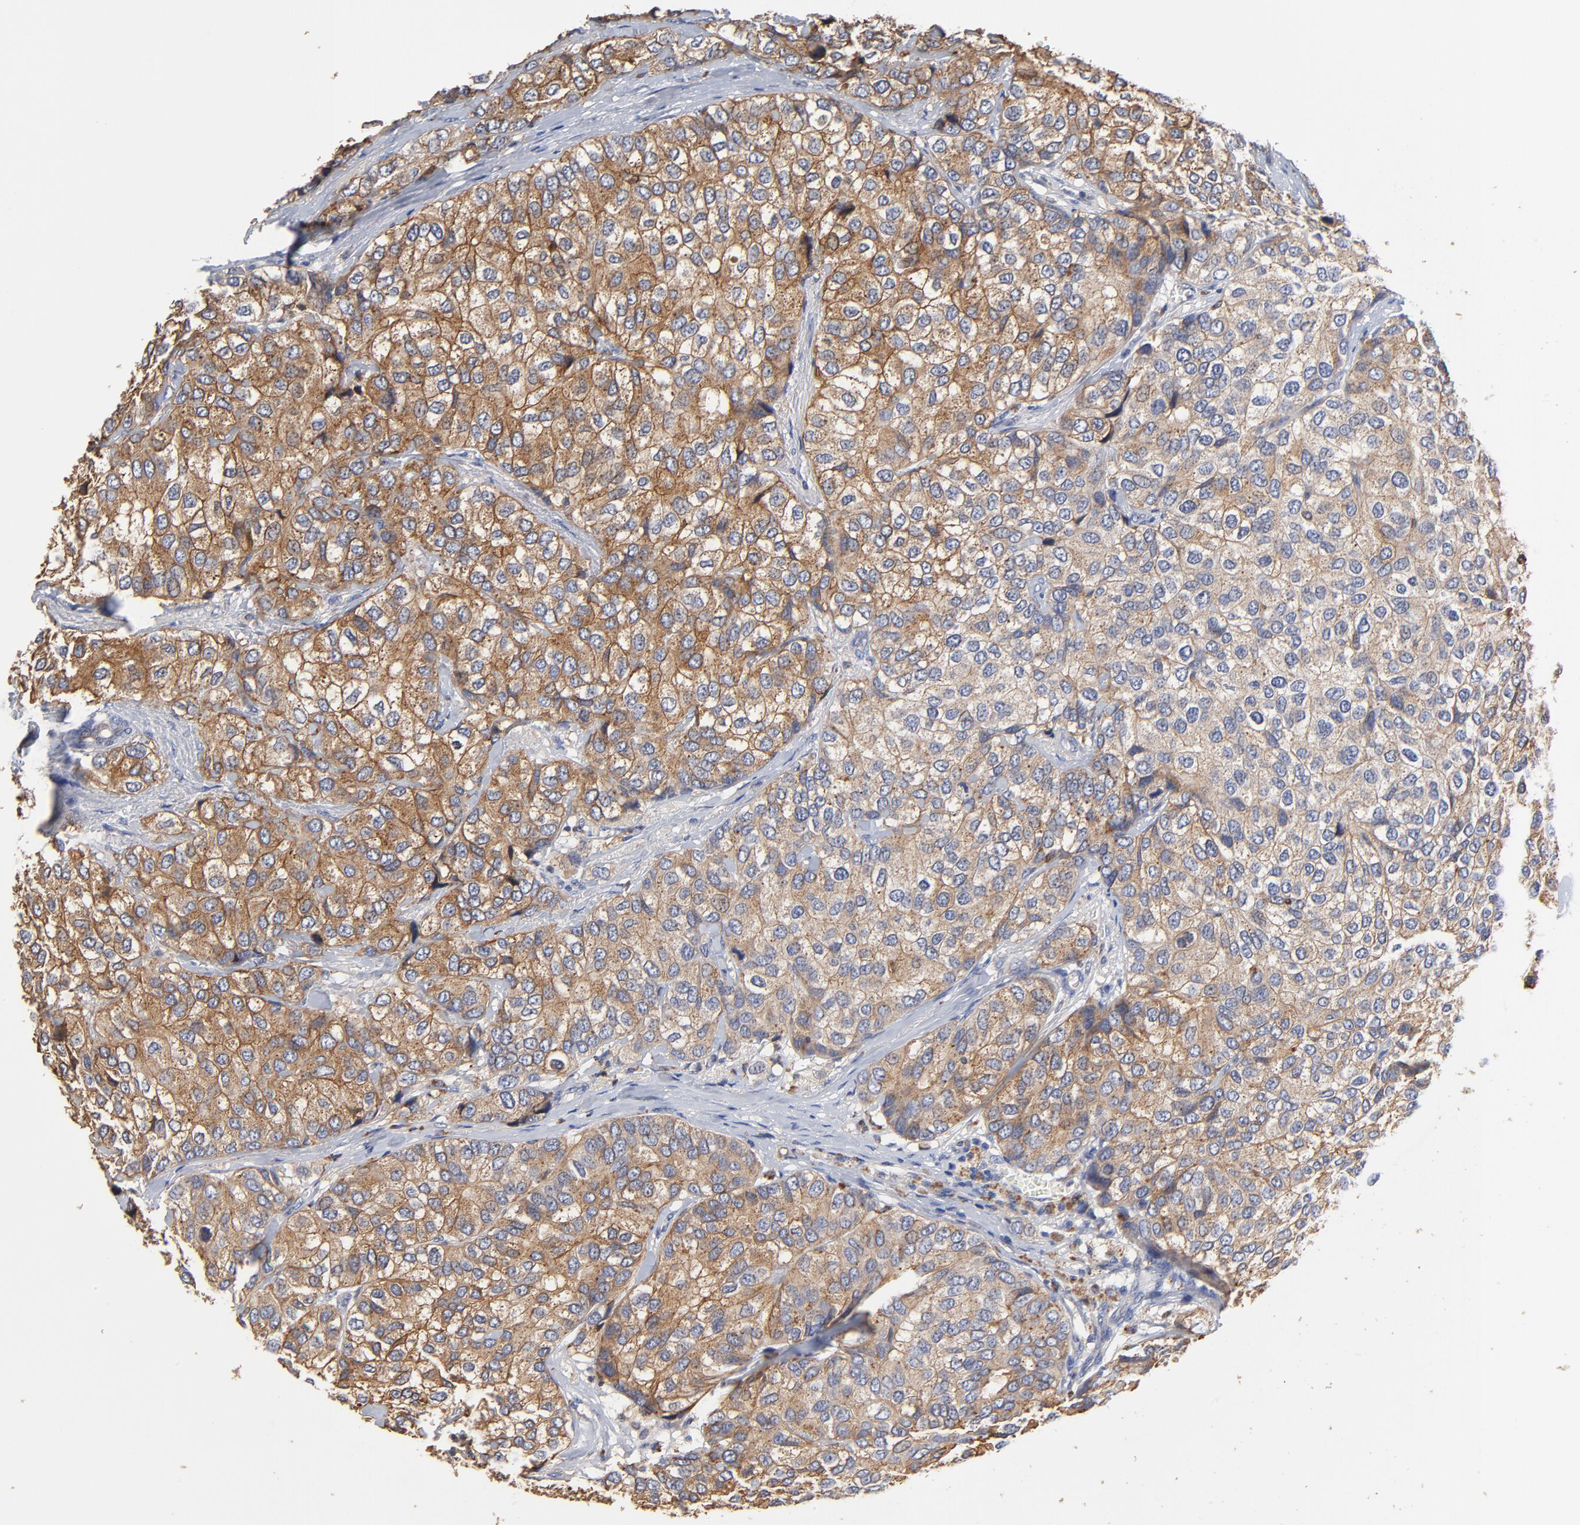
{"staining": {"intensity": "strong", "quantity": ">75%", "location": "cytoplasmic/membranous"}, "tissue": "breast cancer", "cell_type": "Tumor cells", "image_type": "cancer", "snomed": [{"axis": "morphology", "description": "Duct carcinoma"}, {"axis": "topography", "description": "Breast"}], "caption": "This photomicrograph shows IHC staining of human breast invasive ductal carcinoma, with high strong cytoplasmic/membranous staining in approximately >75% of tumor cells.", "gene": "FBXL2", "patient": {"sex": "female", "age": 68}}